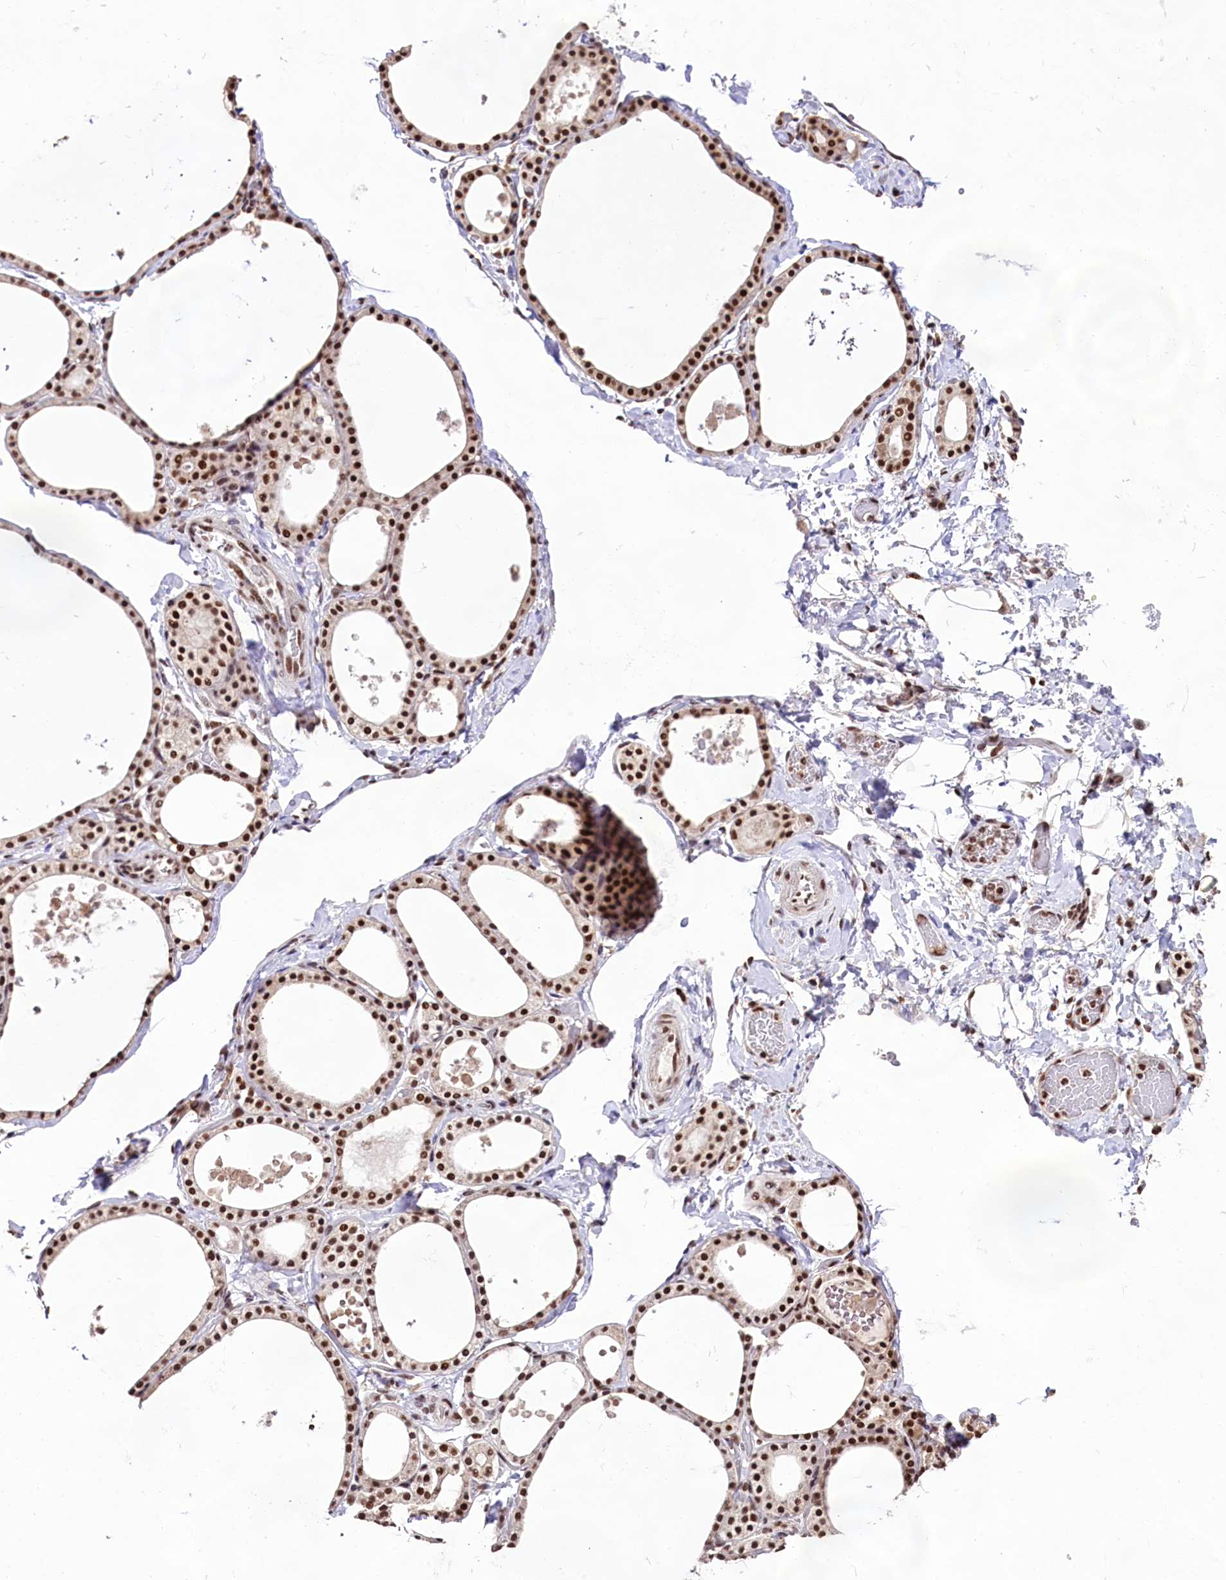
{"staining": {"intensity": "strong", "quantity": ">75%", "location": "nuclear"}, "tissue": "thyroid gland", "cell_type": "Glandular cells", "image_type": "normal", "snomed": [{"axis": "morphology", "description": "Normal tissue, NOS"}, {"axis": "topography", "description": "Thyroid gland"}], "caption": "Immunohistochemistry image of unremarkable thyroid gland stained for a protein (brown), which exhibits high levels of strong nuclear staining in about >75% of glandular cells.", "gene": "HIRA", "patient": {"sex": "male", "age": 56}}